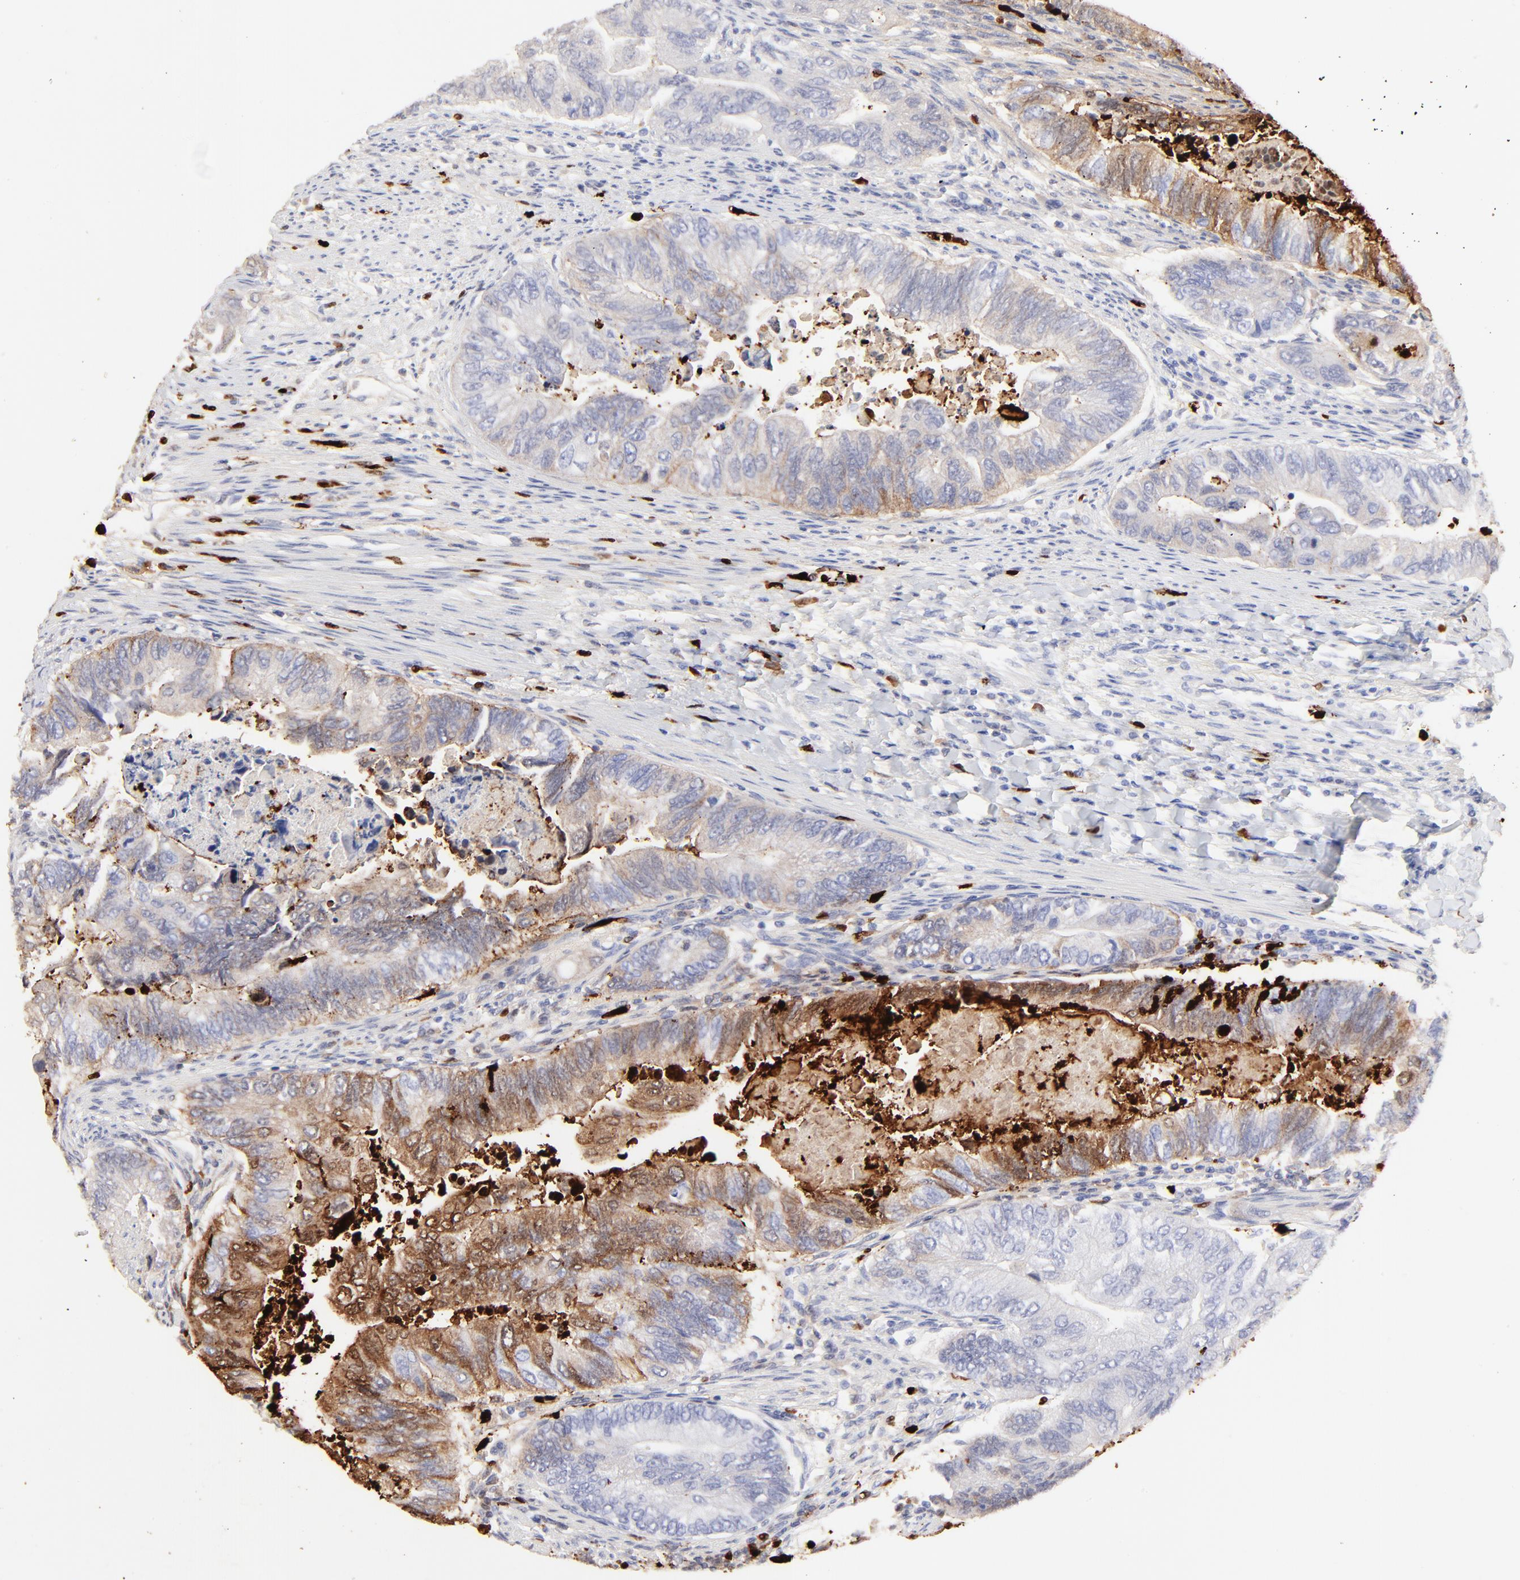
{"staining": {"intensity": "moderate", "quantity": "<25%", "location": "cytoplasmic/membranous"}, "tissue": "colorectal cancer", "cell_type": "Tumor cells", "image_type": "cancer", "snomed": [{"axis": "morphology", "description": "Adenocarcinoma, NOS"}, {"axis": "topography", "description": "Colon"}], "caption": "Colorectal adenocarcinoma stained with a brown dye exhibits moderate cytoplasmic/membranous positive staining in approximately <25% of tumor cells.", "gene": "S100A12", "patient": {"sex": "female", "age": 11}}